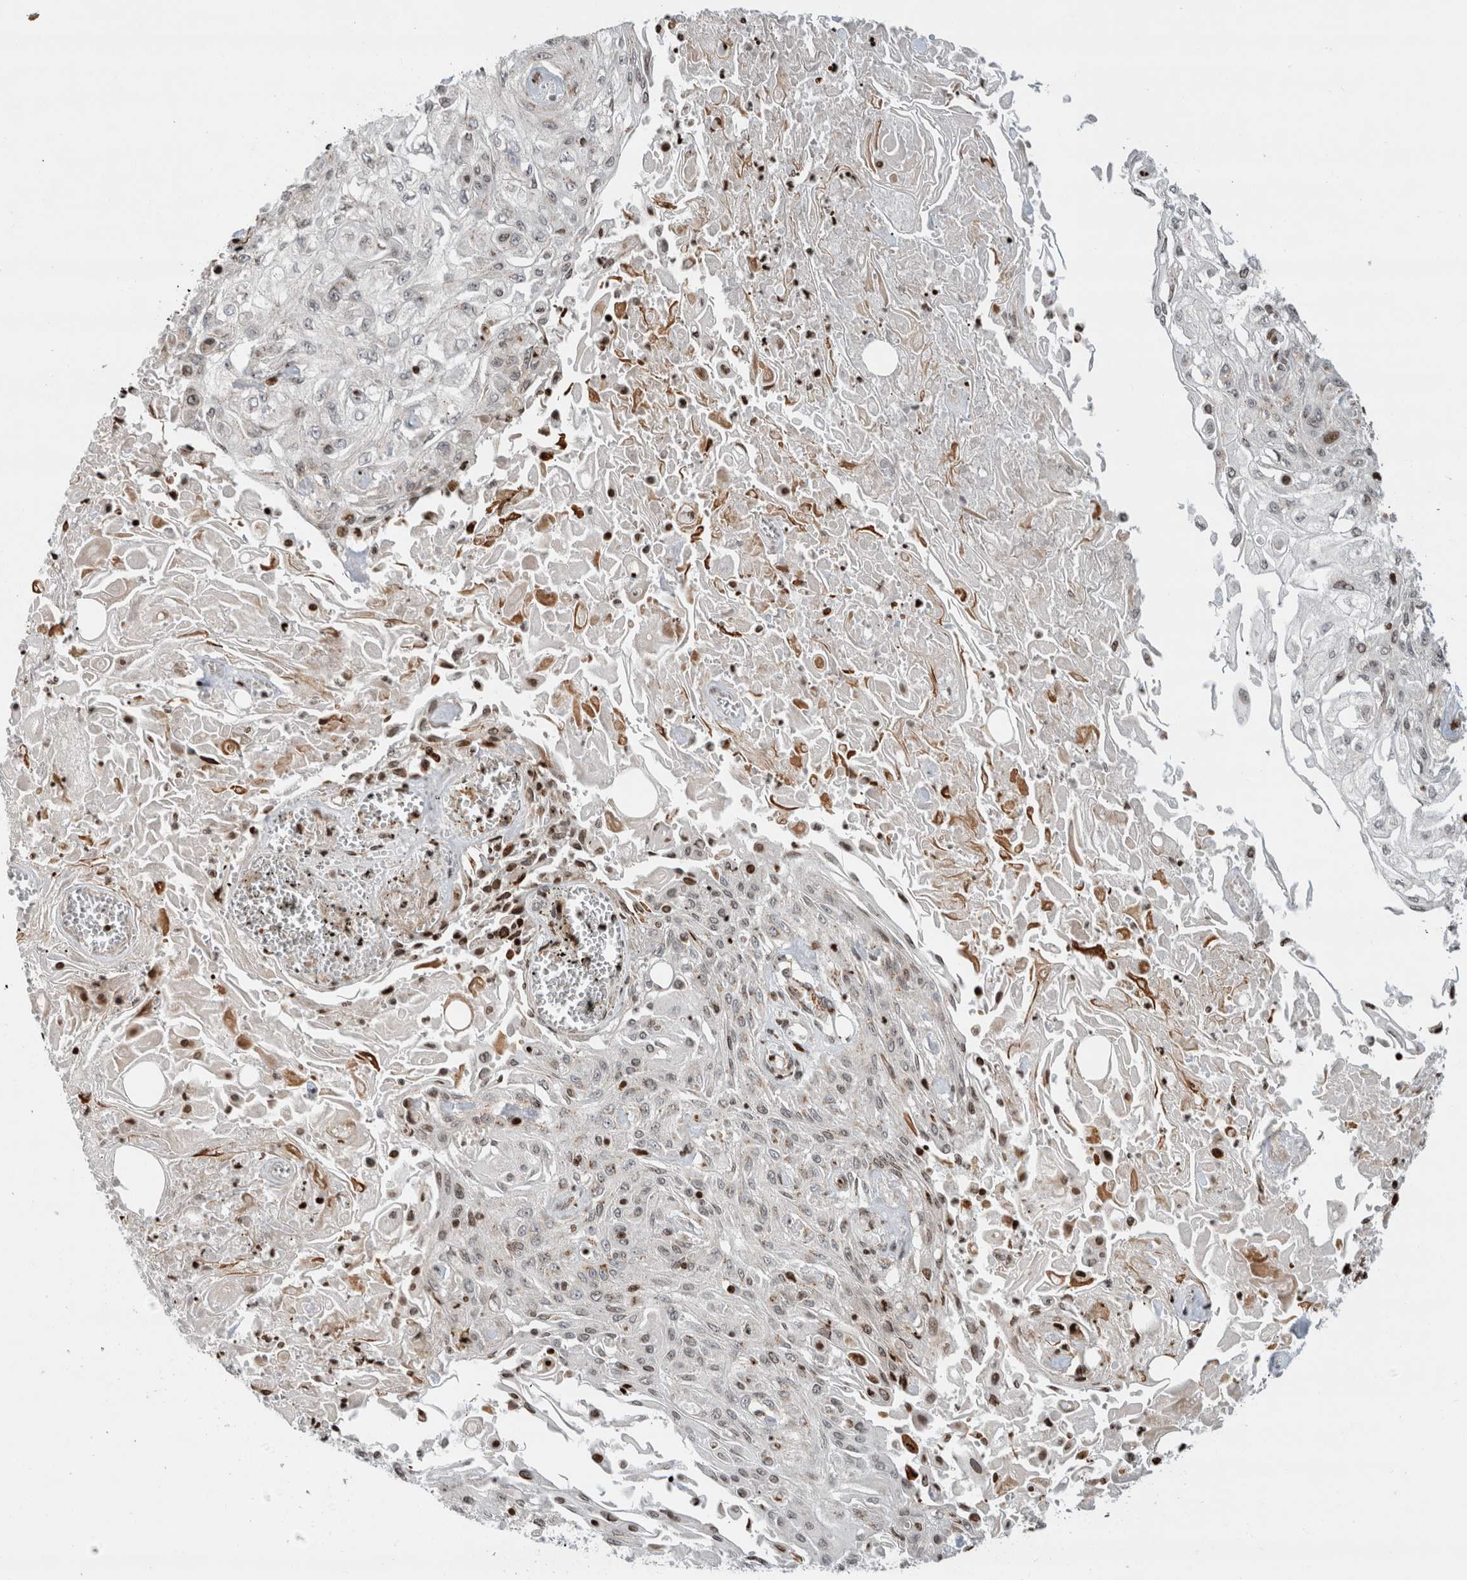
{"staining": {"intensity": "weak", "quantity": "<25%", "location": "nuclear"}, "tissue": "skin cancer", "cell_type": "Tumor cells", "image_type": "cancer", "snomed": [{"axis": "morphology", "description": "Squamous cell carcinoma, NOS"}, {"axis": "morphology", "description": "Squamous cell carcinoma, metastatic, NOS"}, {"axis": "topography", "description": "Skin"}, {"axis": "topography", "description": "Lymph node"}], "caption": "DAB immunohistochemical staining of human skin cancer (squamous cell carcinoma) reveals no significant expression in tumor cells. (Brightfield microscopy of DAB (3,3'-diaminobenzidine) immunohistochemistry (IHC) at high magnification).", "gene": "GINS4", "patient": {"sex": "male", "age": 75}}